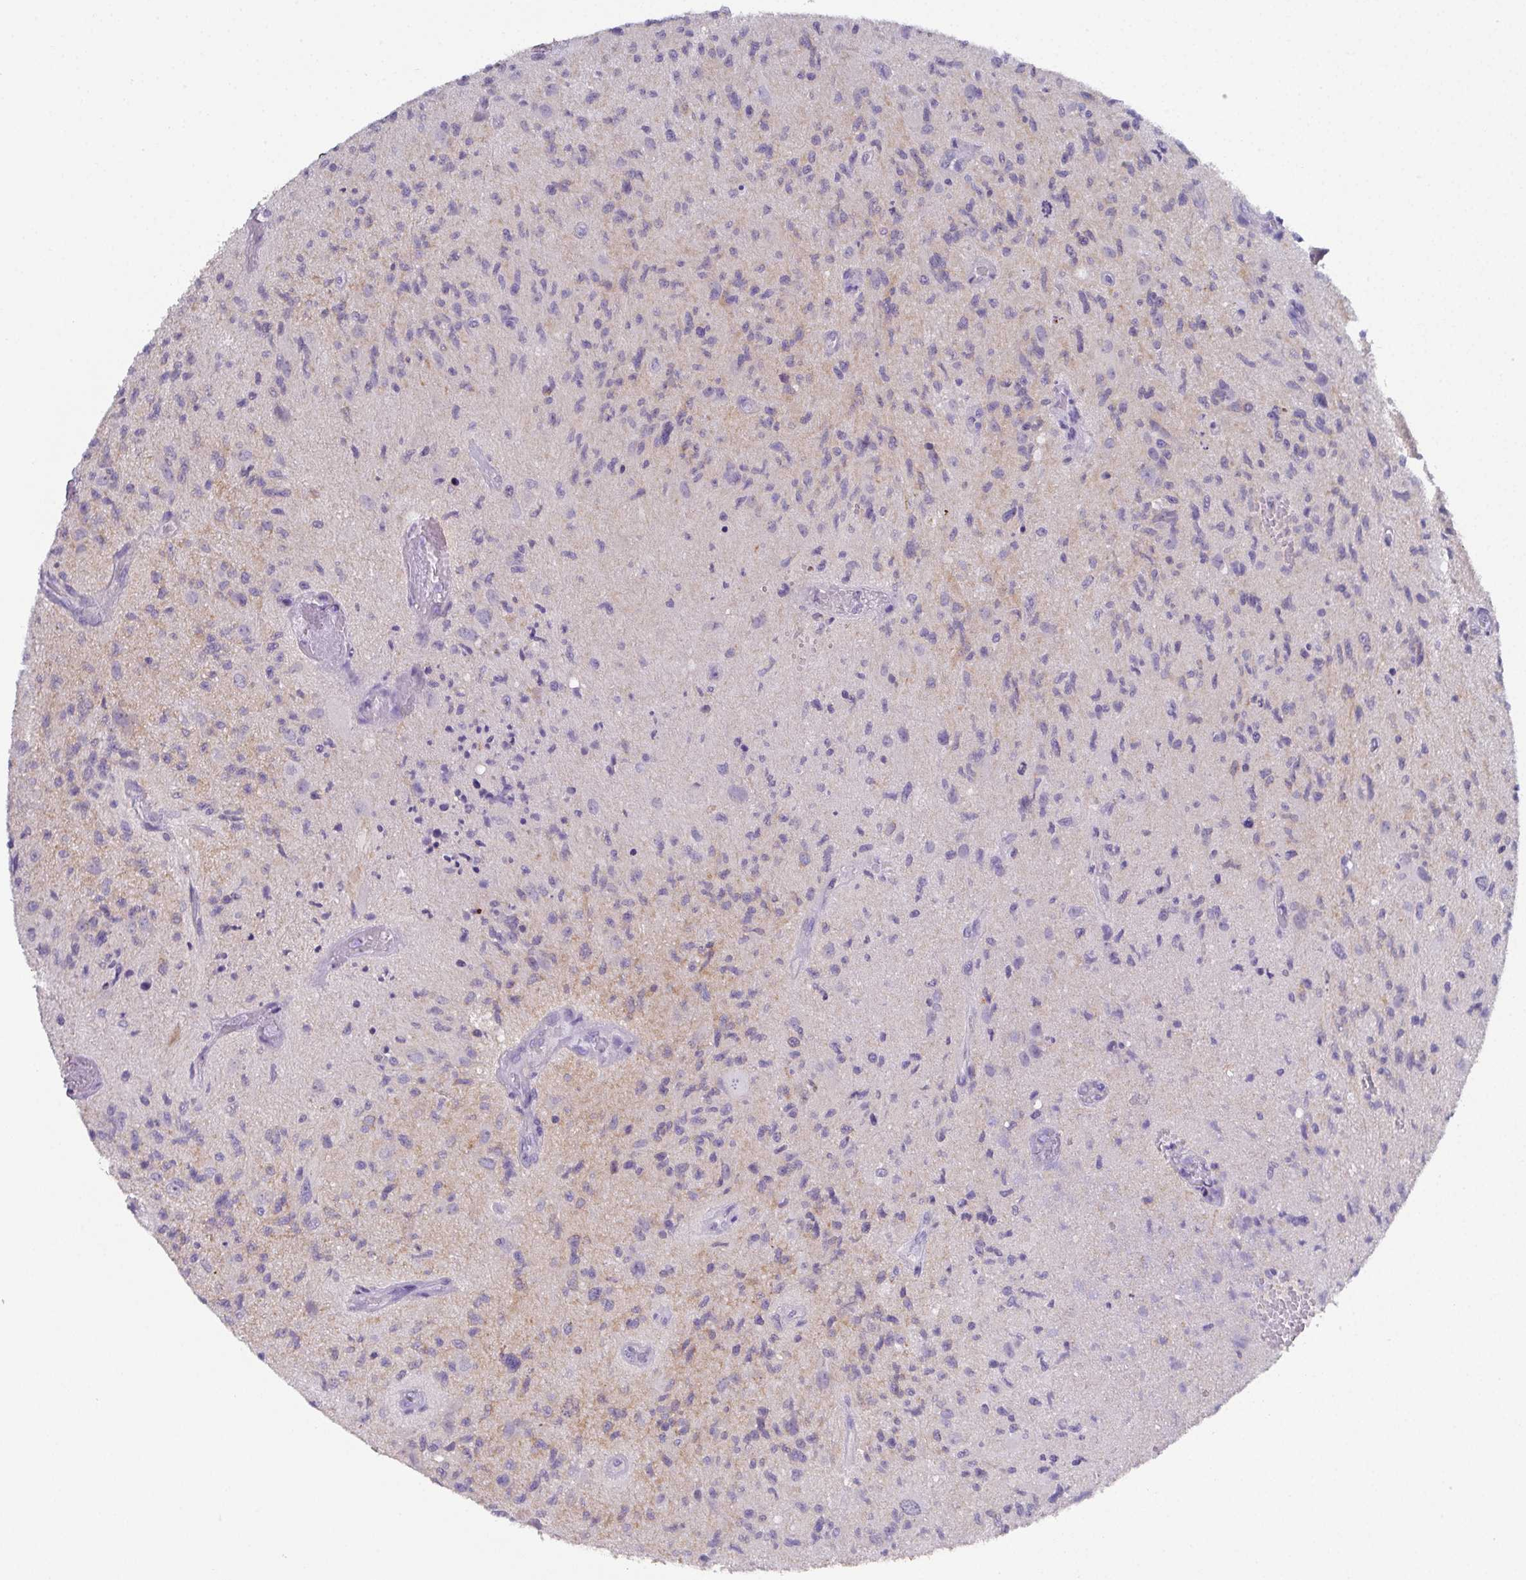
{"staining": {"intensity": "negative", "quantity": "none", "location": "none"}, "tissue": "glioma", "cell_type": "Tumor cells", "image_type": "cancer", "snomed": [{"axis": "morphology", "description": "Glioma, malignant, High grade"}, {"axis": "topography", "description": "Brain"}], "caption": "Immunohistochemistry (IHC) of human malignant glioma (high-grade) shows no expression in tumor cells. (DAB IHC, high magnification).", "gene": "DCAF12L2", "patient": {"sex": "male", "age": 67}}